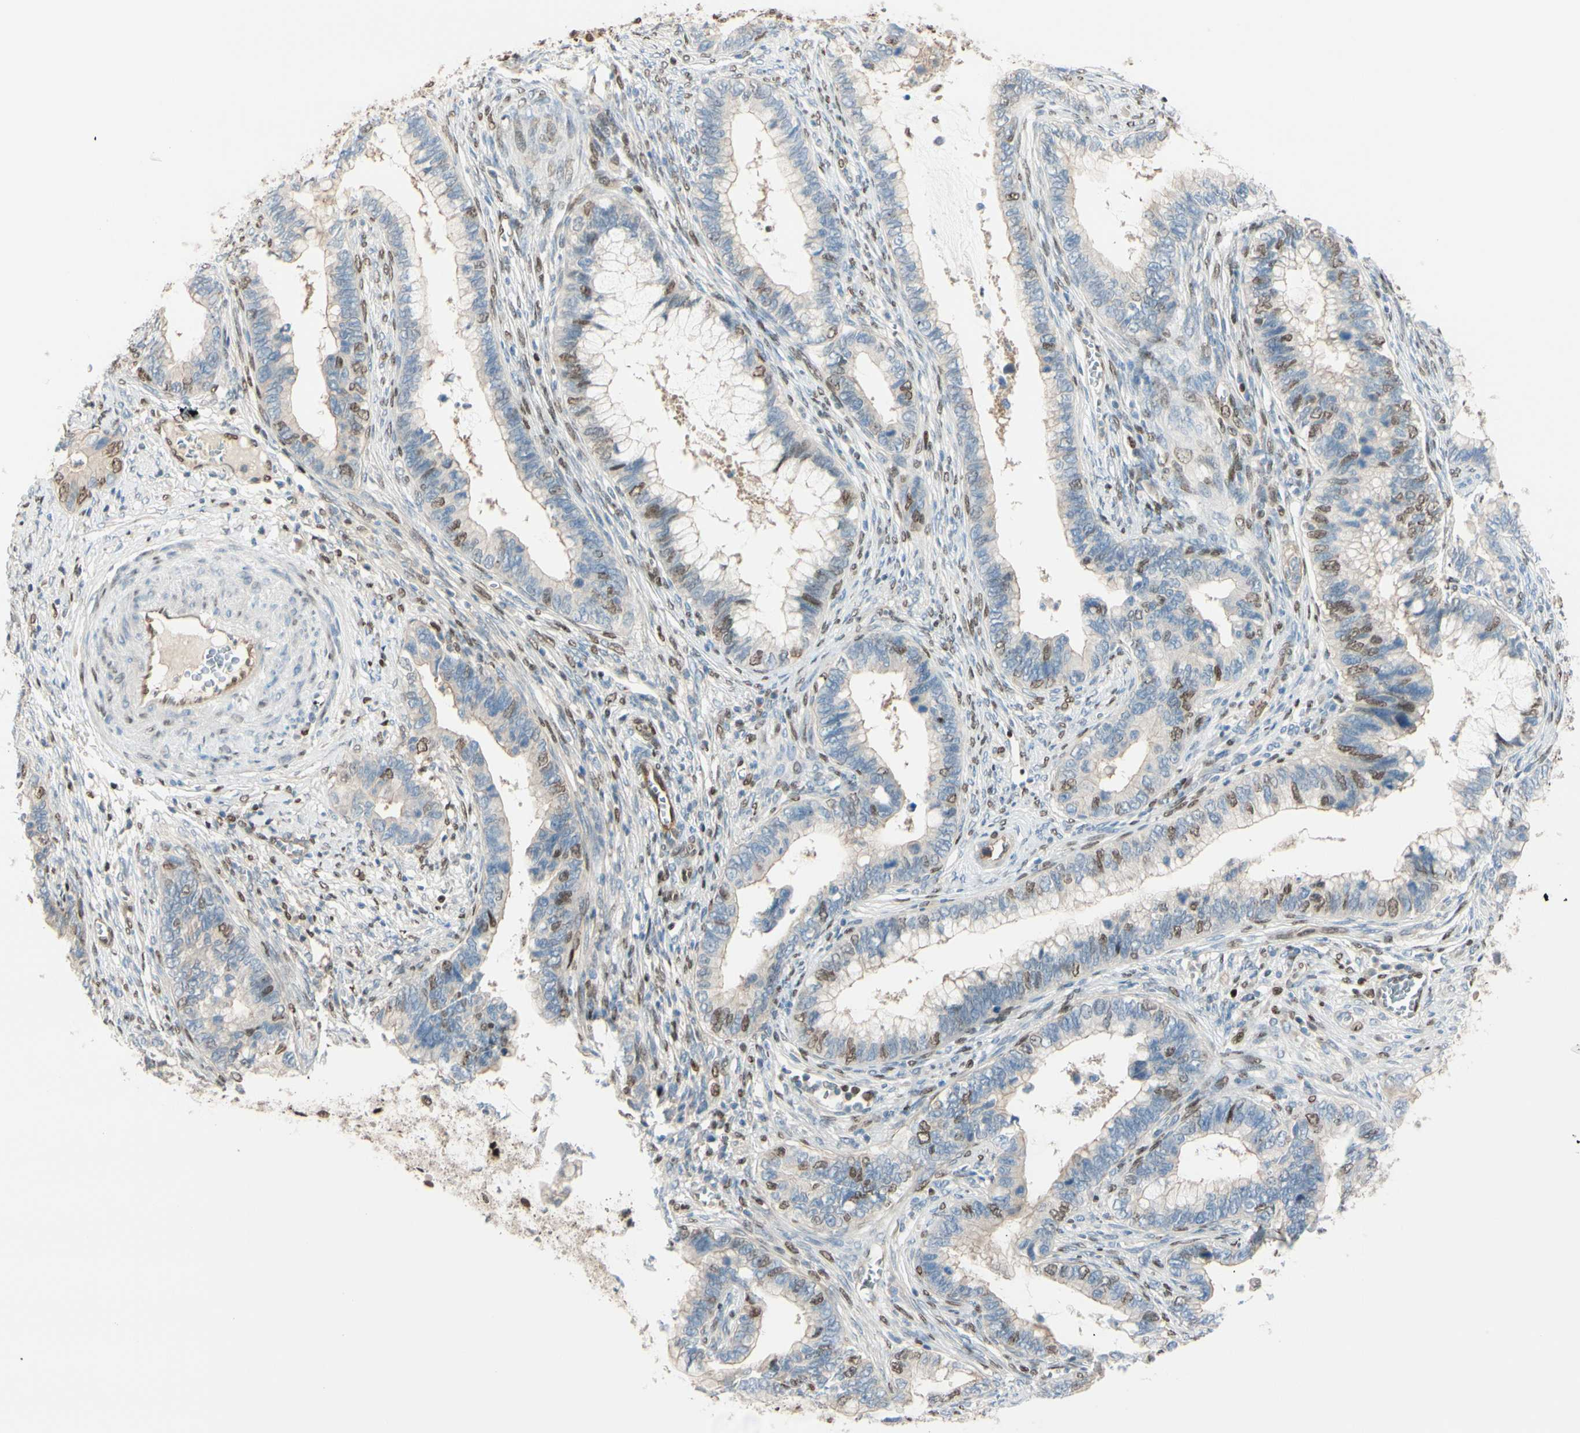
{"staining": {"intensity": "moderate", "quantity": "<25%", "location": "nuclear"}, "tissue": "cervical cancer", "cell_type": "Tumor cells", "image_type": "cancer", "snomed": [{"axis": "morphology", "description": "Adenocarcinoma, NOS"}, {"axis": "topography", "description": "Cervix"}], "caption": "A micrograph of adenocarcinoma (cervical) stained for a protein reveals moderate nuclear brown staining in tumor cells.", "gene": "SUFU", "patient": {"sex": "female", "age": 44}}